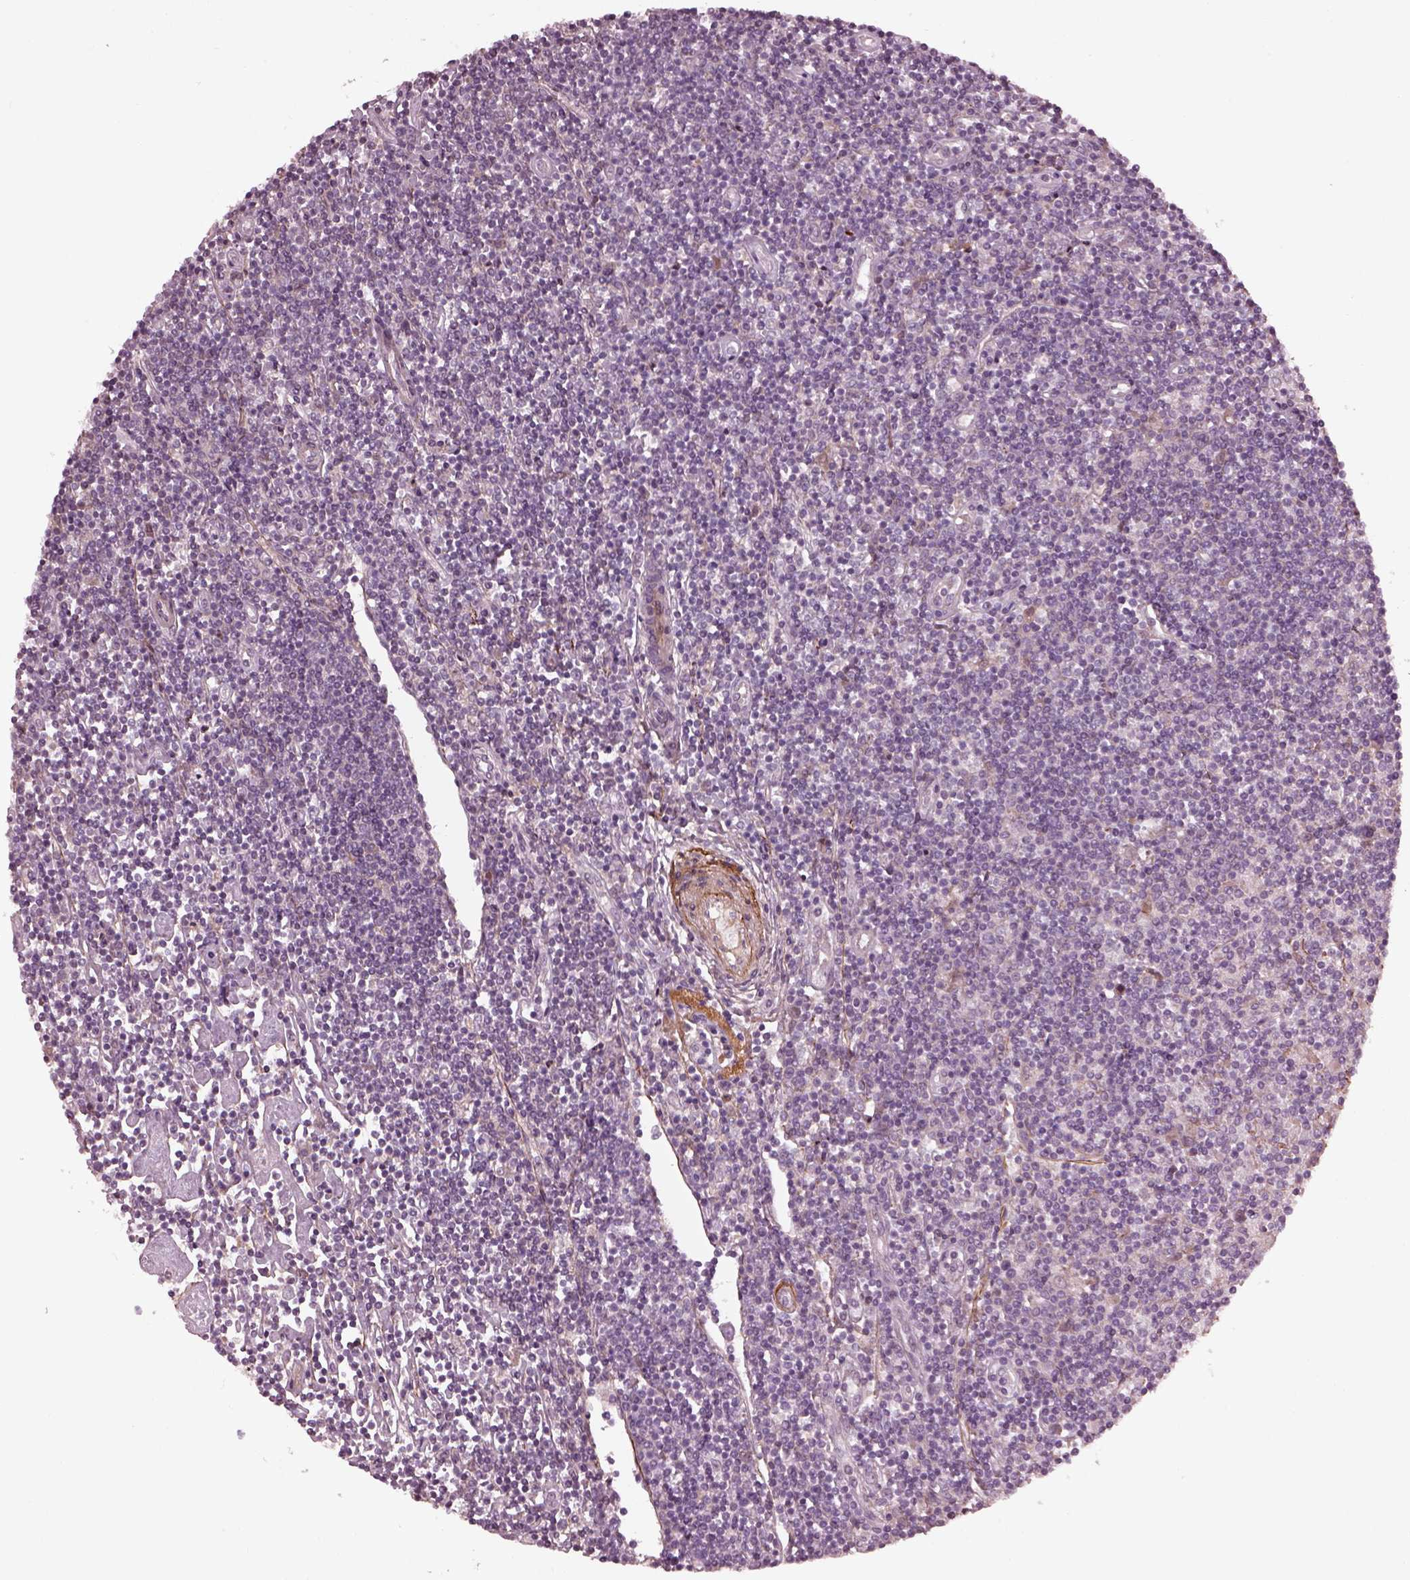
{"staining": {"intensity": "negative", "quantity": "none", "location": "none"}, "tissue": "lymphoma", "cell_type": "Tumor cells", "image_type": "cancer", "snomed": [{"axis": "morphology", "description": "Hodgkin's disease, NOS"}, {"axis": "topography", "description": "Lymph node"}], "caption": "There is no significant expression in tumor cells of Hodgkin's disease. (Stains: DAB IHC with hematoxylin counter stain, Microscopy: brightfield microscopy at high magnification).", "gene": "EFEMP1", "patient": {"sex": "male", "age": 40}}